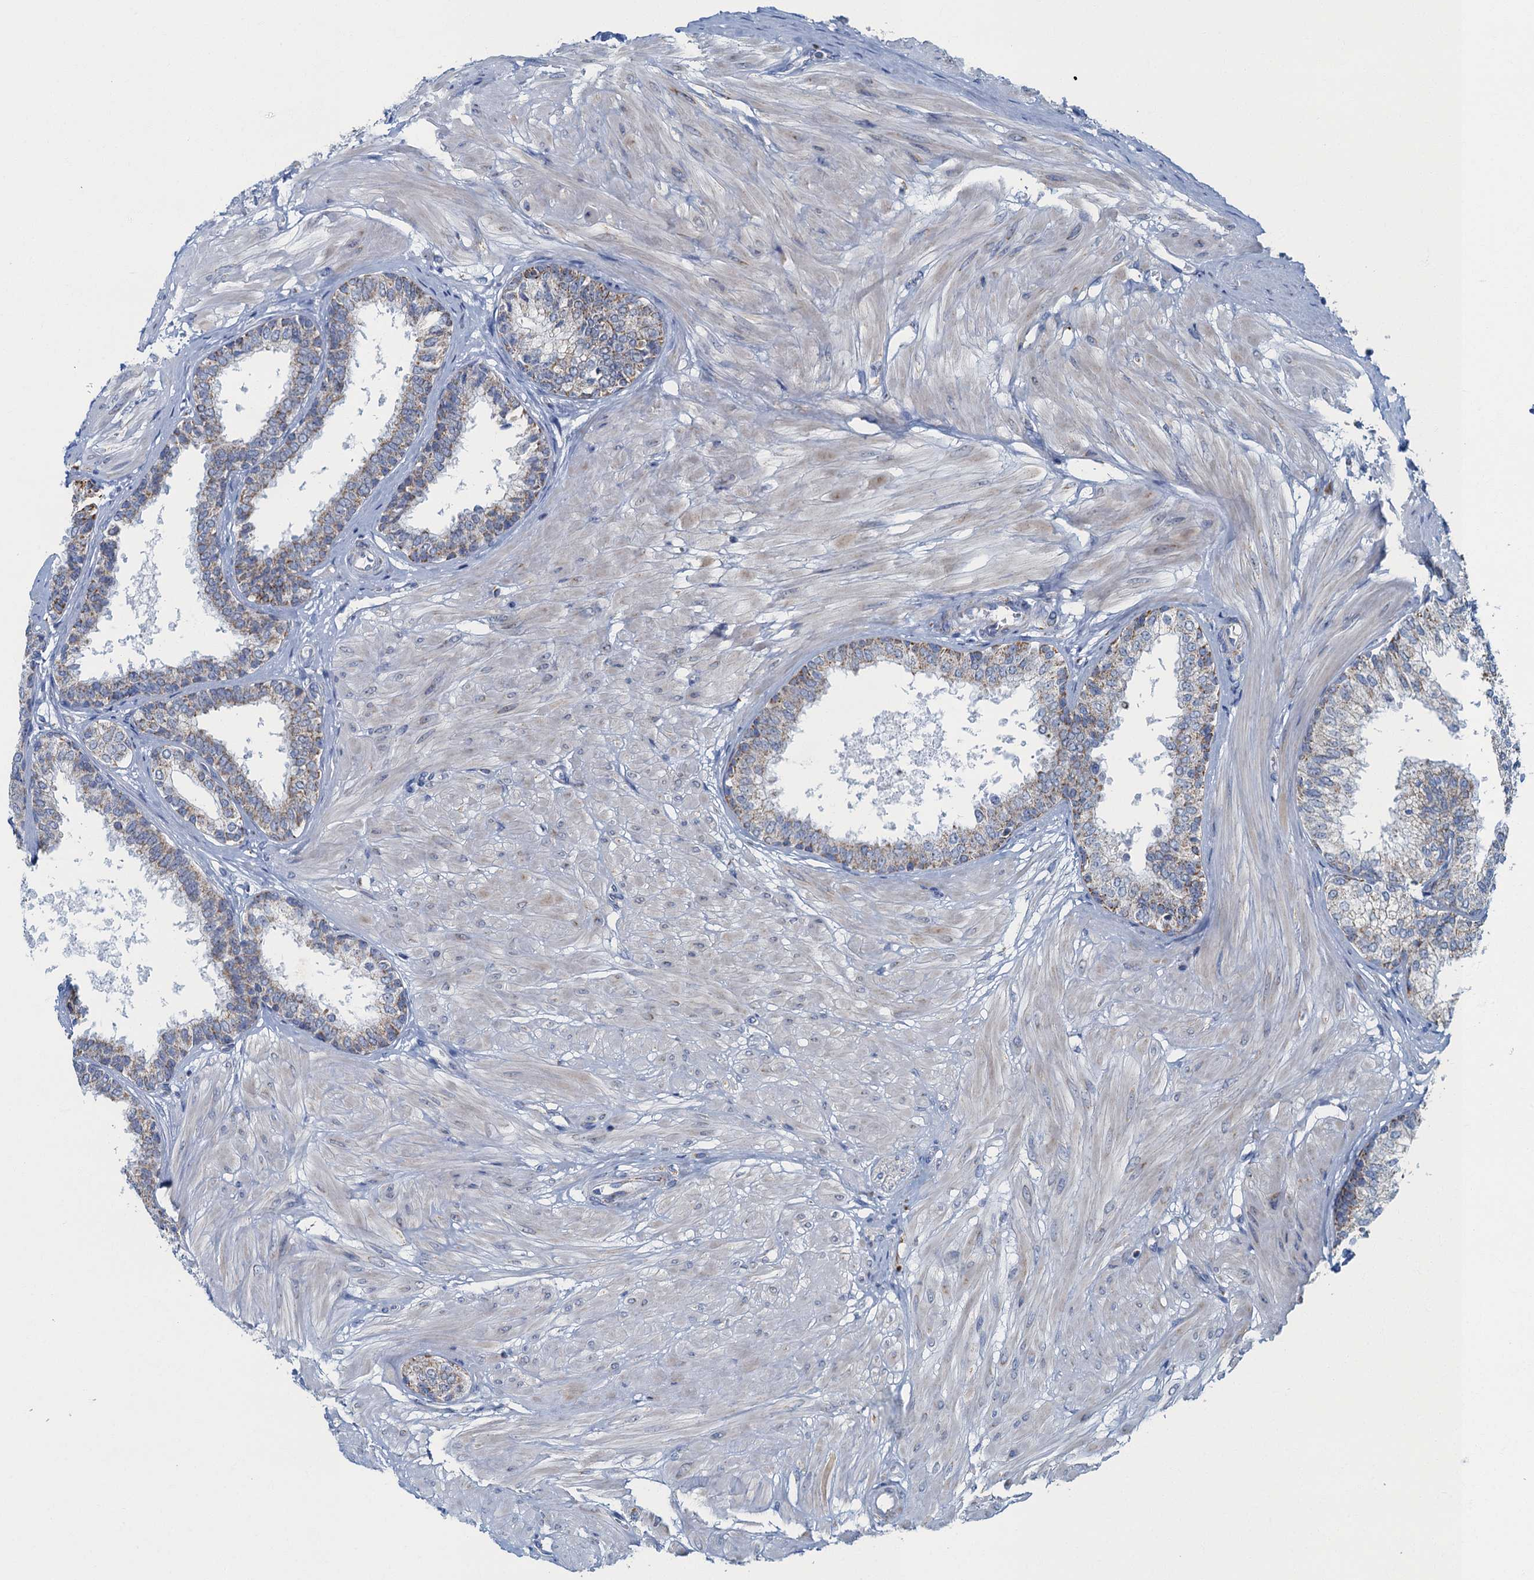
{"staining": {"intensity": "weak", "quantity": "25%-75%", "location": "cytoplasmic/membranous"}, "tissue": "prostate", "cell_type": "Glandular cells", "image_type": "normal", "snomed": [{"axis": "morphology", "description": "Normal tissue, NOS"}, {"axis": "topography", "description": "Prostate"}], "caption": "Approximately 25%-75% of glandular cells in benign prostate show weak cytoplasmic/membranous protein staining as visualized by brown immunohistochemical staining.", "gene": "RAD9B", "patient": {"sex": "male", "age": 48}}